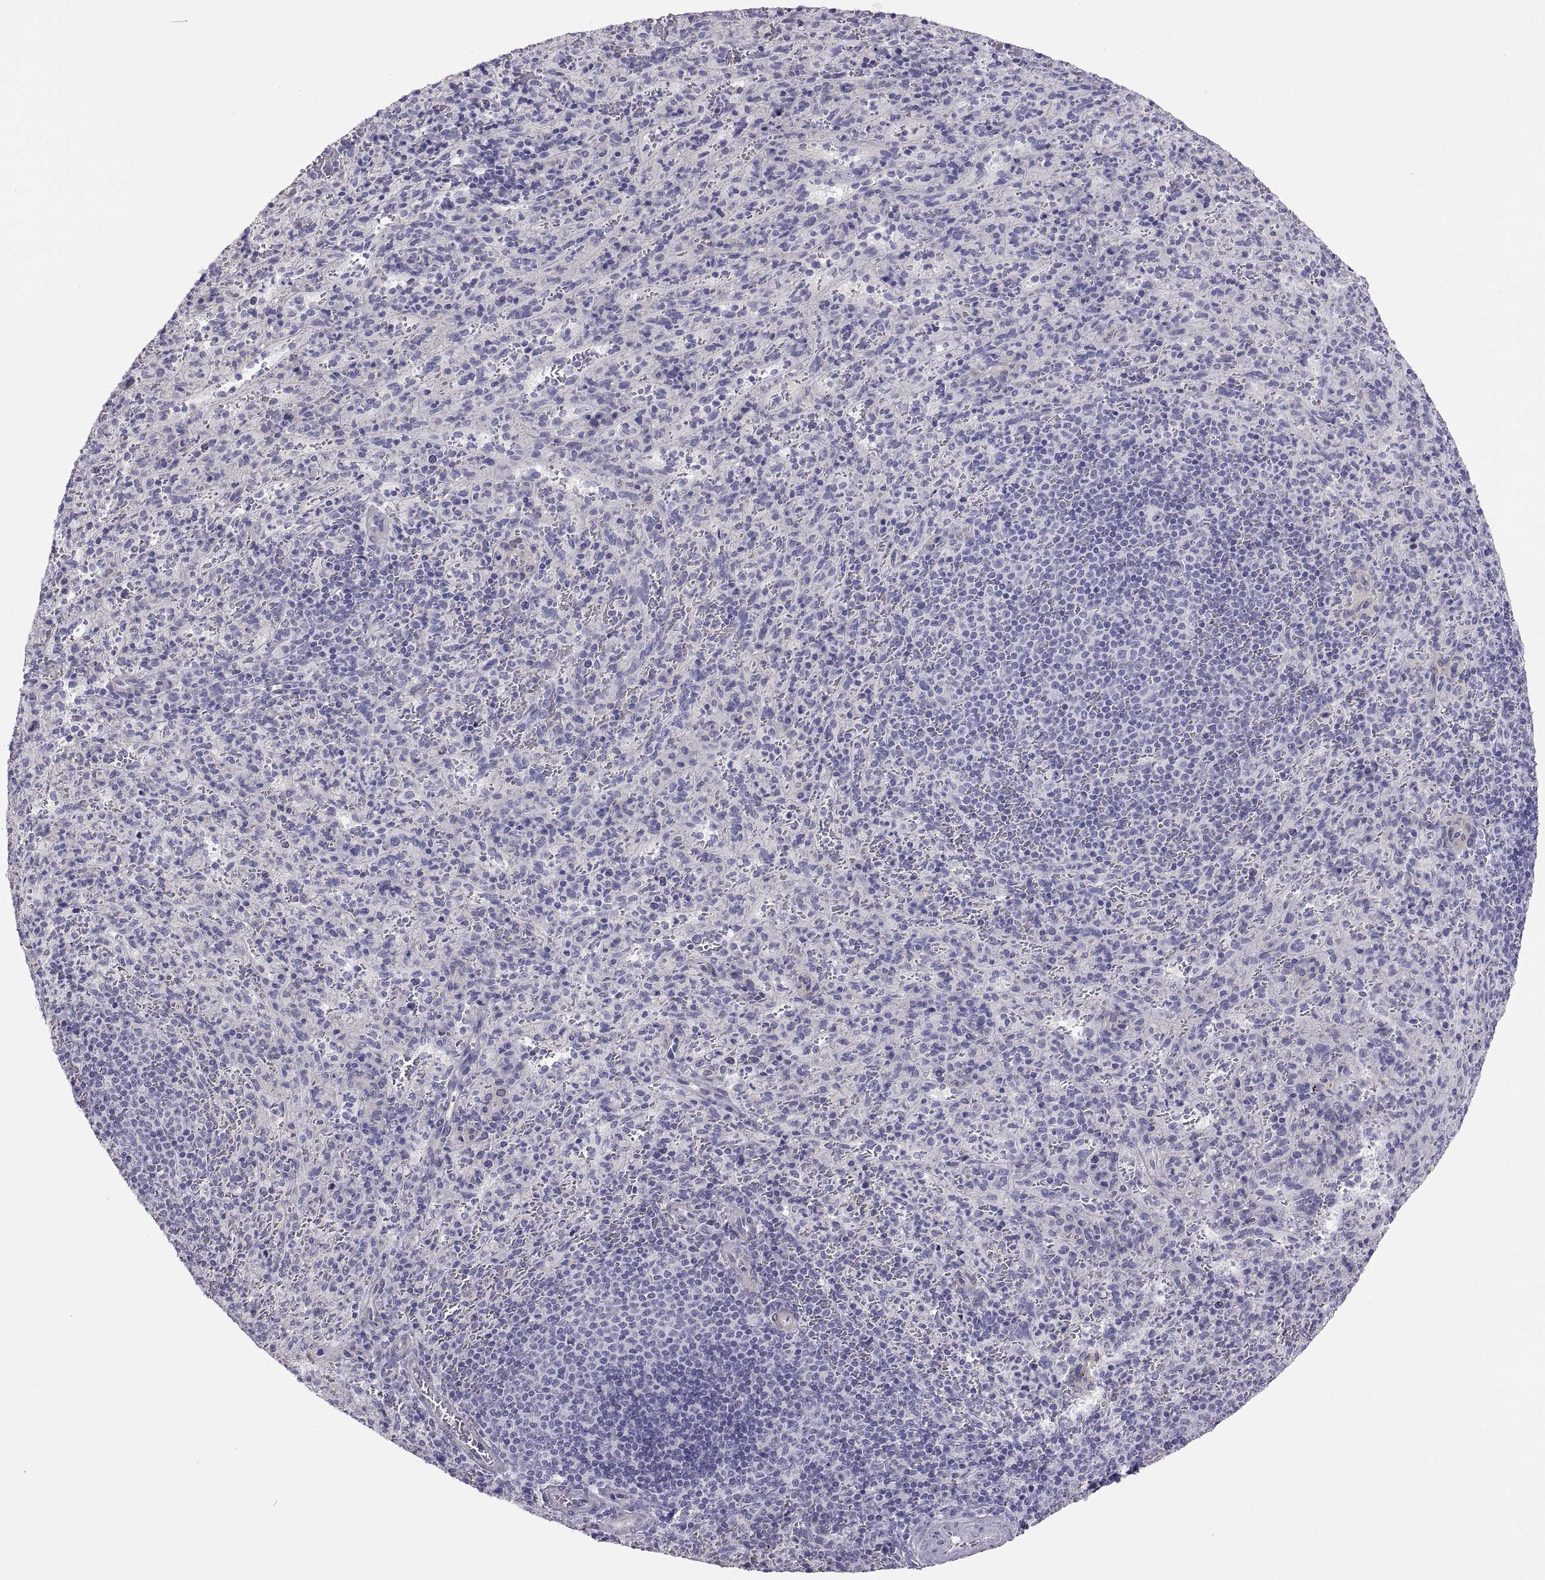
{"staining": {"intensity": "negative", "quantity": "none", "location": "none"}, "tissue": "spleen", "cell_type": "Cells in red pulp", "image_type": "normal", "snomed": [{"axis": "morphology", "description": "Normal tissue, NOS"}, {"axis": "topography", "description": "Spleen"}], "caption": "IHC of unremarkable human spleen shows no positivity in cells in red pulp. (Immunohistochemistry, brightfield microscopy, high magnification).", "gene": "STRC", "patient": {"sex": "male", "age": 57}}